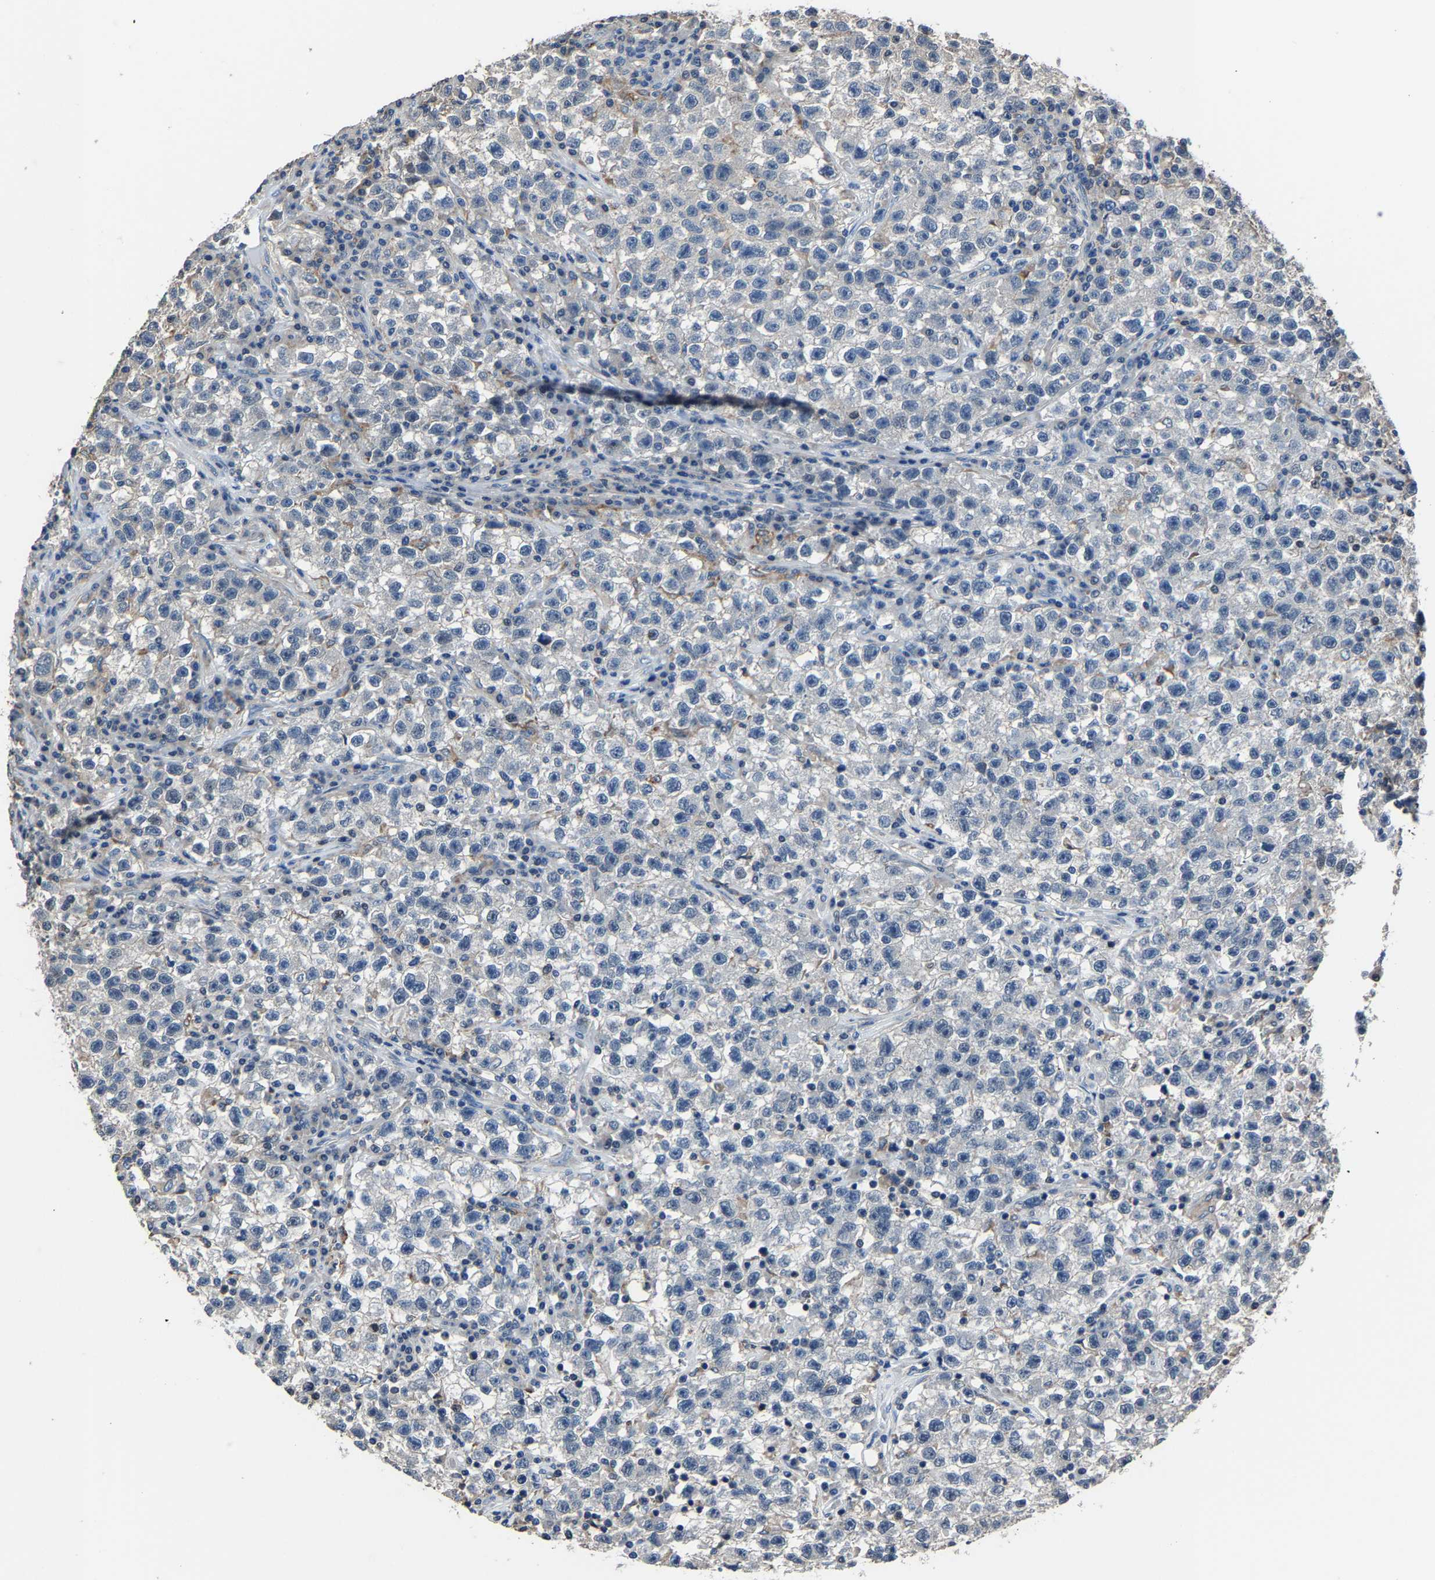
{"staining": {"intensity": "negative", "quantity": "none", "location": "none"}, "tissue": "testis cancer", "cell_type": "Tumor cells", "image_type": "cancer", "snomed": [{"axis": "morphology", "description": "Seminoma, NOS"}, {"axis": "topography", "description": "Testis"}], "caption": "DAB (3,3'-diaminobenzidine) immunohistochemical staining of testis seminoma exhibits no significant expression in tumor cells.", "gene": "STRBP", "patient": {"sex": "male", "age": 22}}